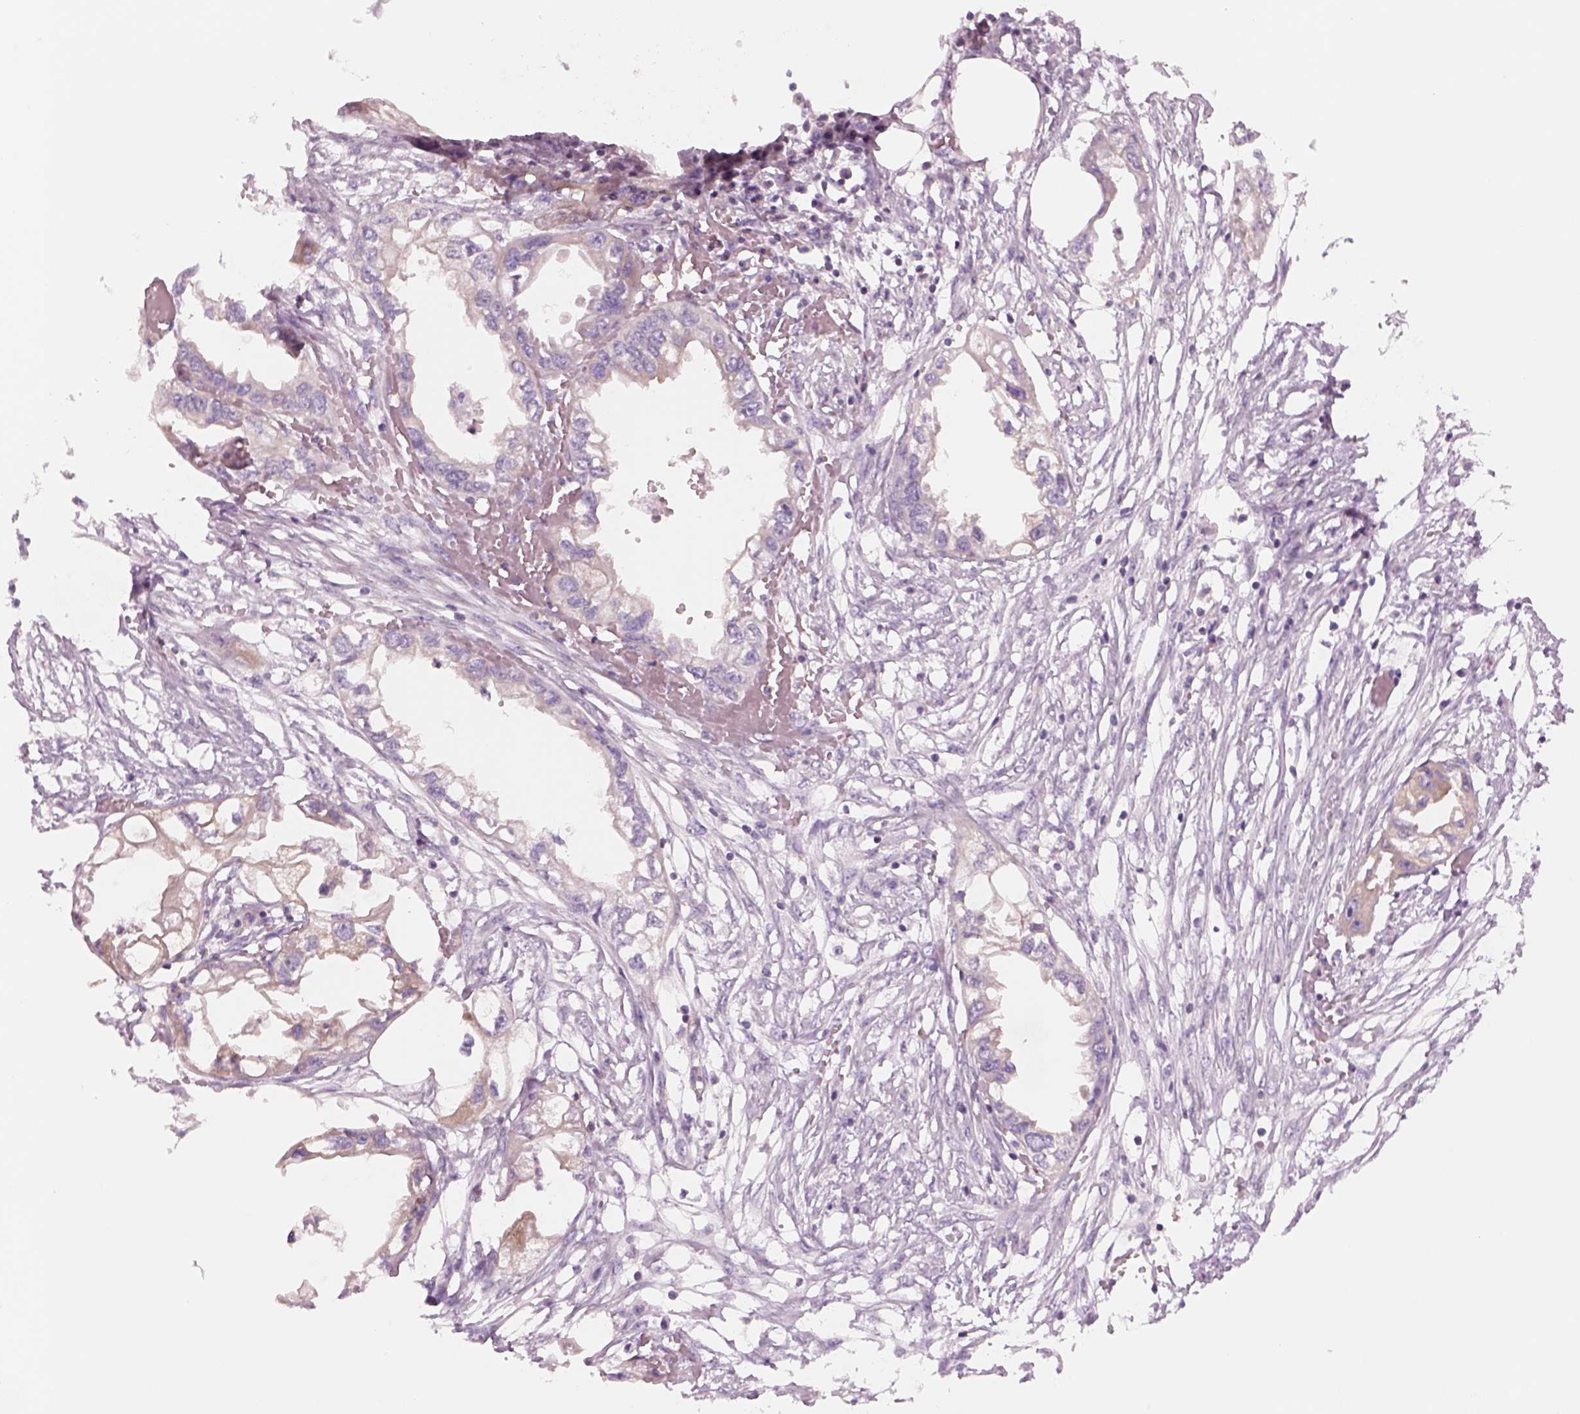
{"staining": {"intensity": "negative", "quantity": "none", "location": "none"}, "tissue": "endometrial cancer", "cell_type": "Tumor cells", "image_type": "cancer", "snomed": [{"axis": "morphology", "description": "Adenocarcinoma, NOS"}, {"axis": "morphology", "description": "Adenocarcinoma, metastatic, NOS"}, {"axis": "topography", "description": "Adipose tissue"}, {"axis": "topography", "description": "Endometrium"}], "caption": "The histopathology image demonstrates no staining of tumor cells in endometrial cancer.", "gene": "SLC1A7", "patient": {"sex": "female", "age": 67}}